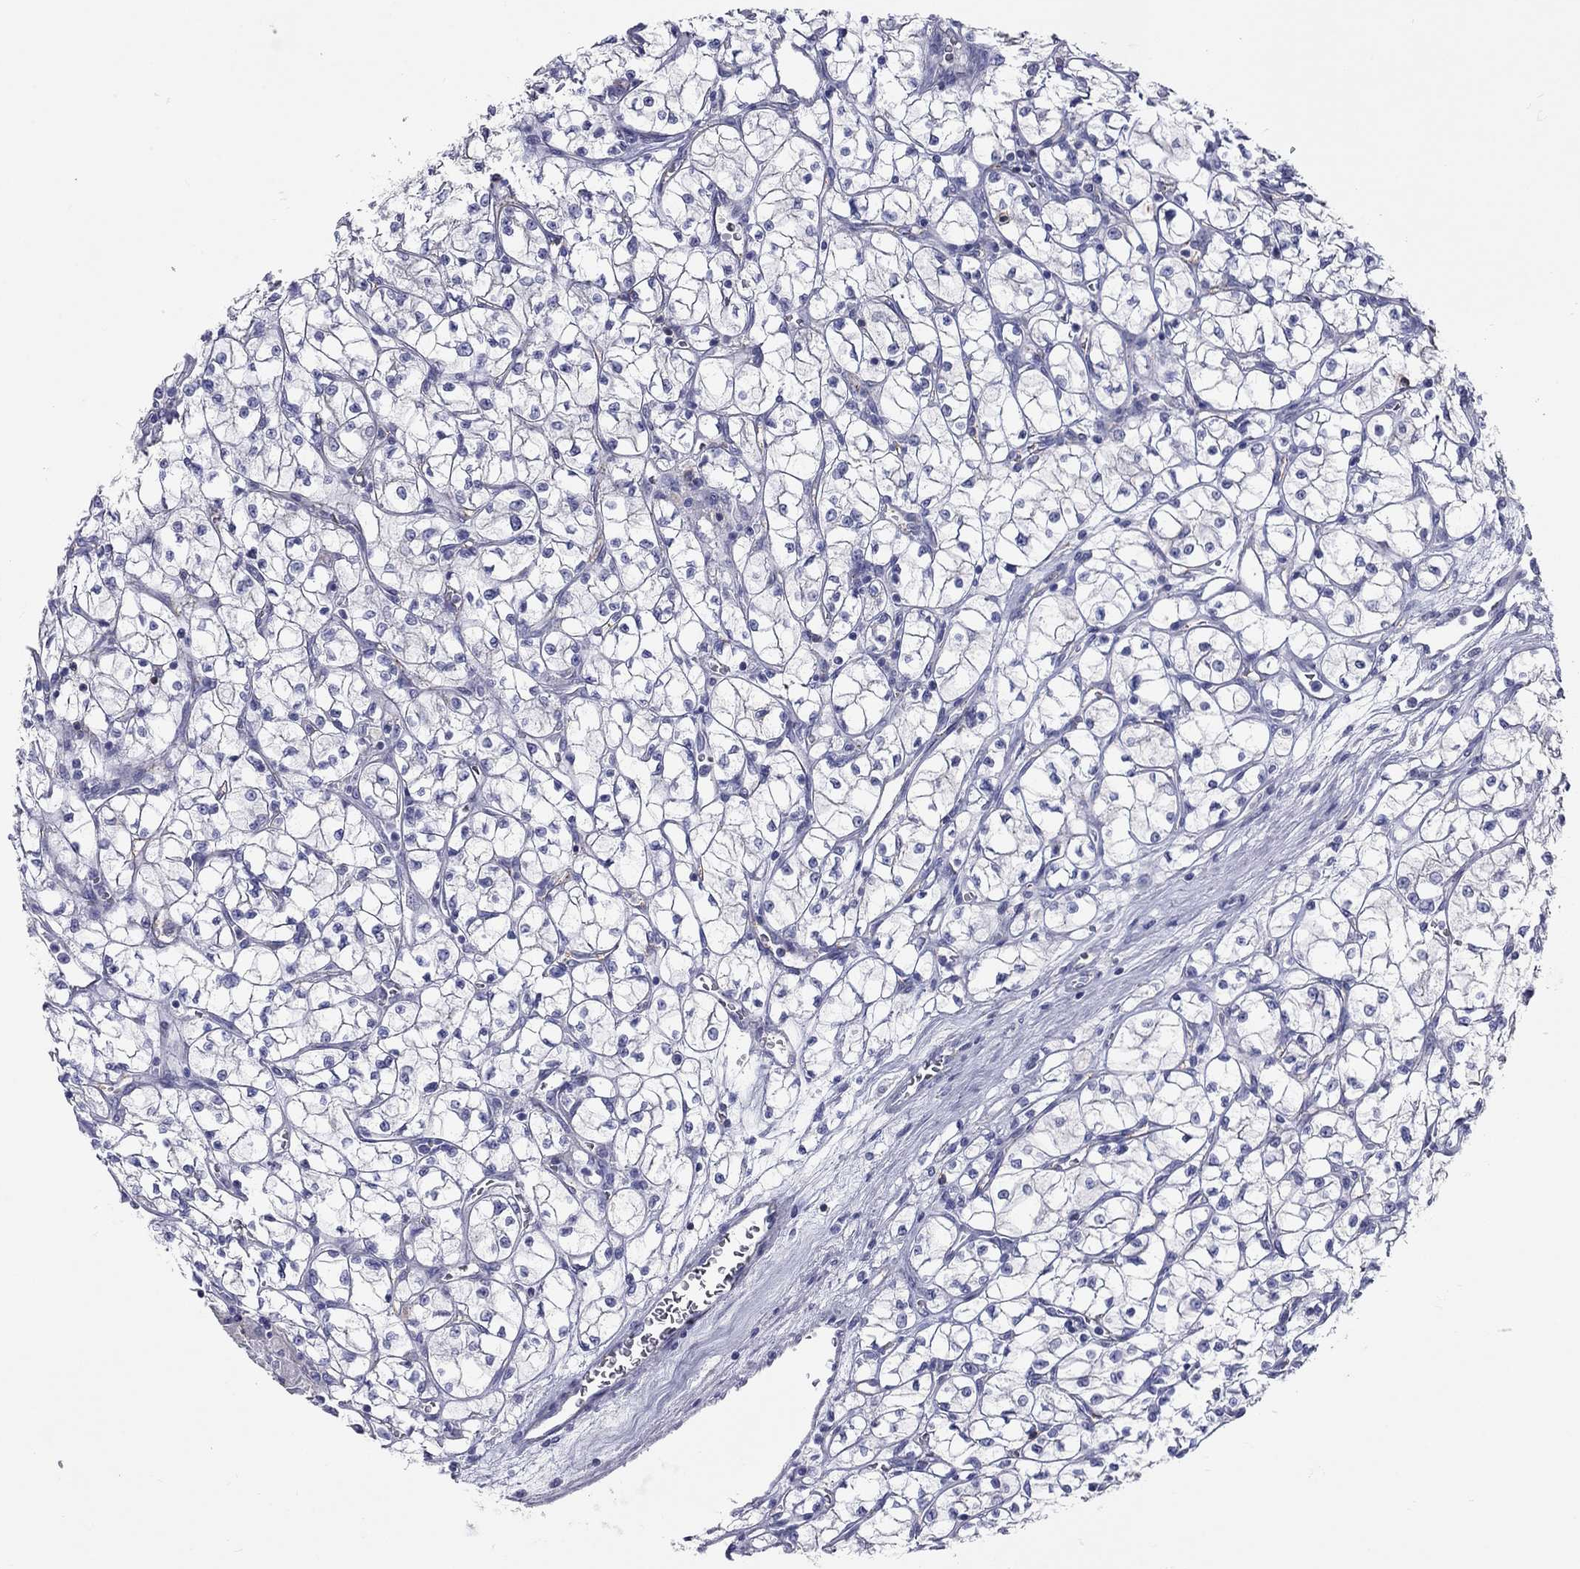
{"staining": {"intensity": "negative", "quantity": "none", "location": "none"}, "tissue": "renal cancer", "cell_type": "Tumor cells", "image_type": "cancer", "snomed": [{"axis": "morphology", "description": "Adenocarcinoma, NOS"}, {"axis": "topography", "description": "Kidney"}], "caption": "Tumor cells show no significant staining in renal cancer.", "gene": "ITGAE", "patient": {"sex": "female", "age": 64}}